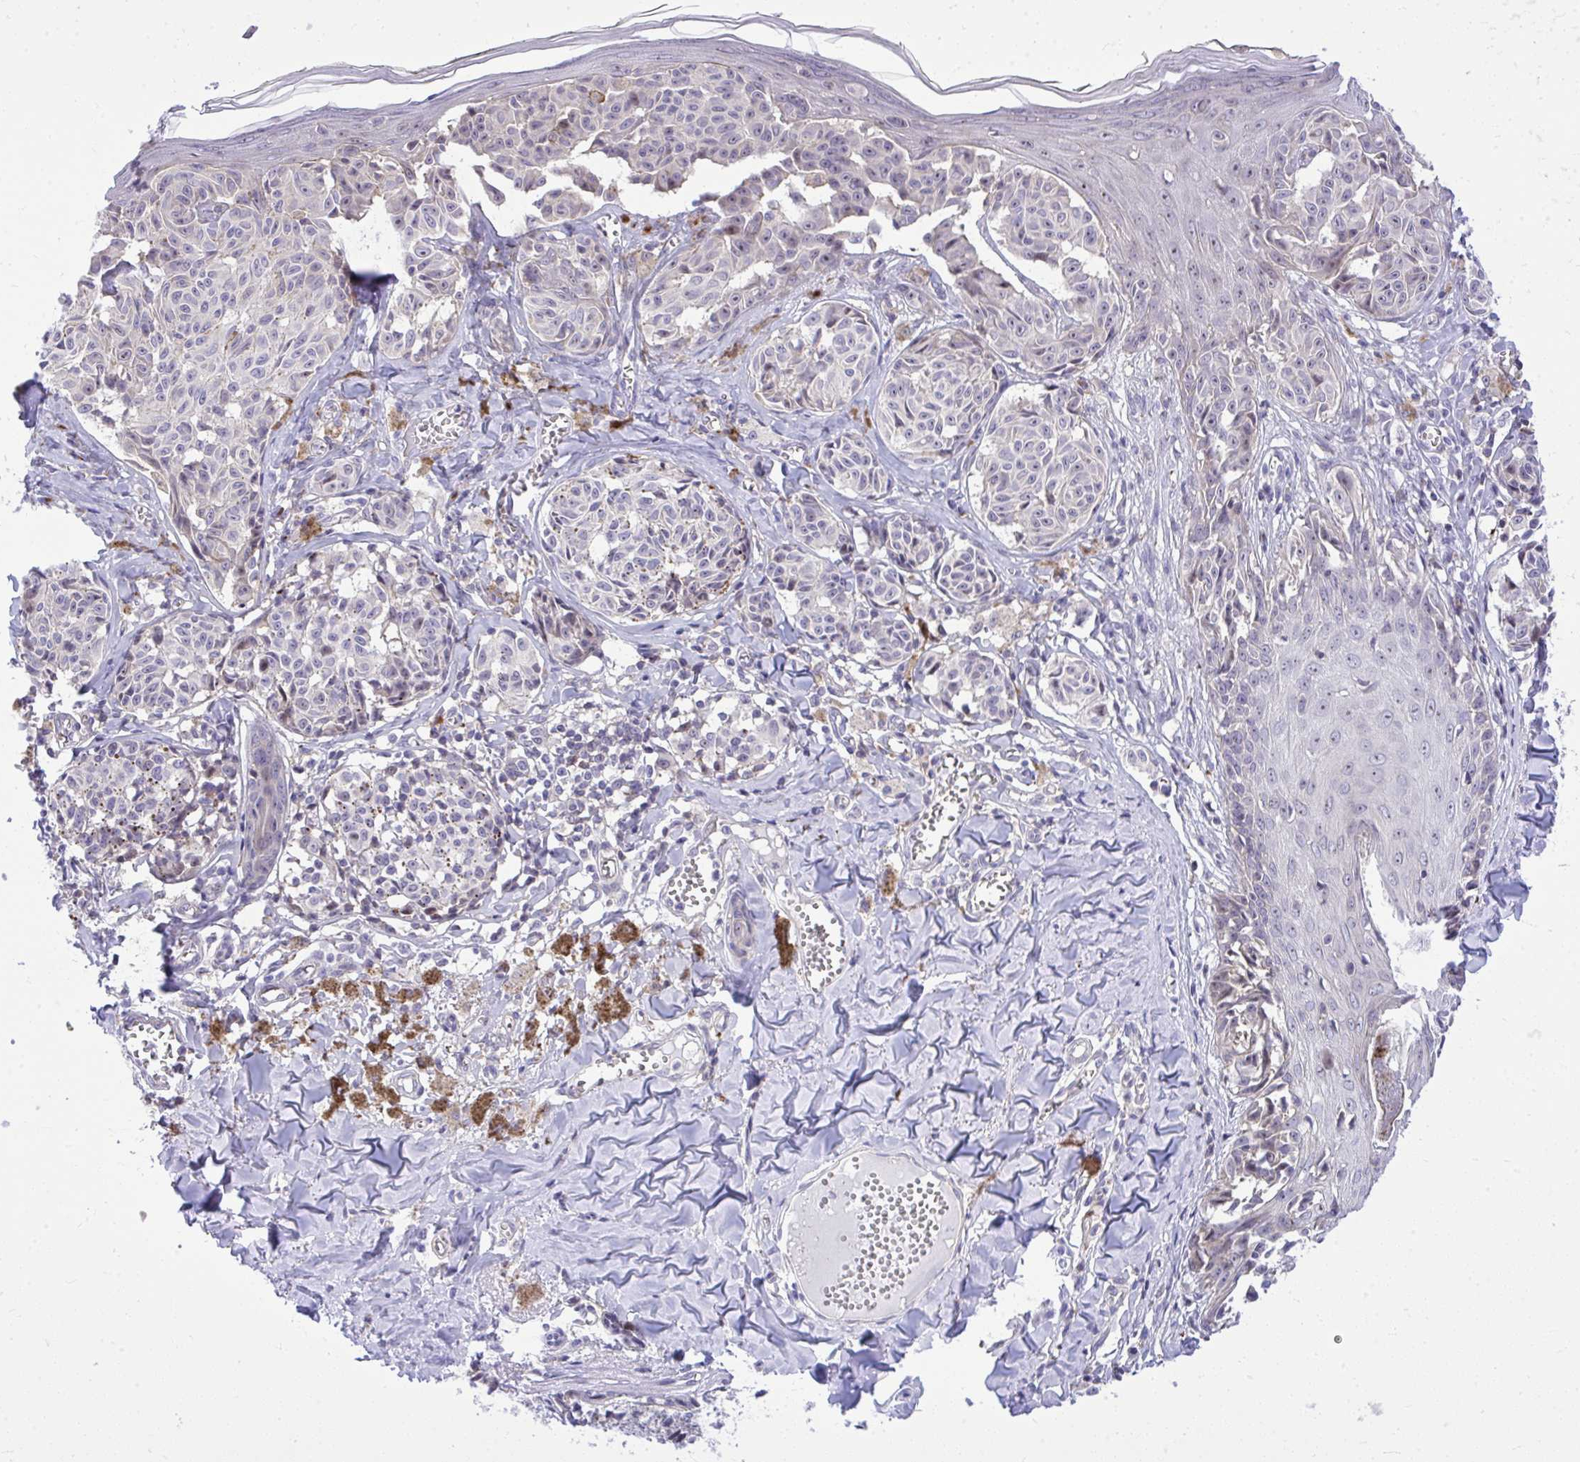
{"staining": {"intensity": "negative", "quantity": "none", "location": "none"}, "tissue": "melanoma", "cell_type": "Tumor cells", "image_type": "cancer", "snomed": [{"axis": "morphology", "description": "Malignant melanoma, NOS"}, {"axis": "topography", "description": "Skin"}], "caption": "This is a photomicrograph of IHC staining of malignant melanoma, which shows no staining in tumor cells. The staining is performed using DAB brown chromogen with nuclei counter-stained in using hematoxylin.", "gene": "GRK4", "patient": {"sex": "female", "age": 43}}